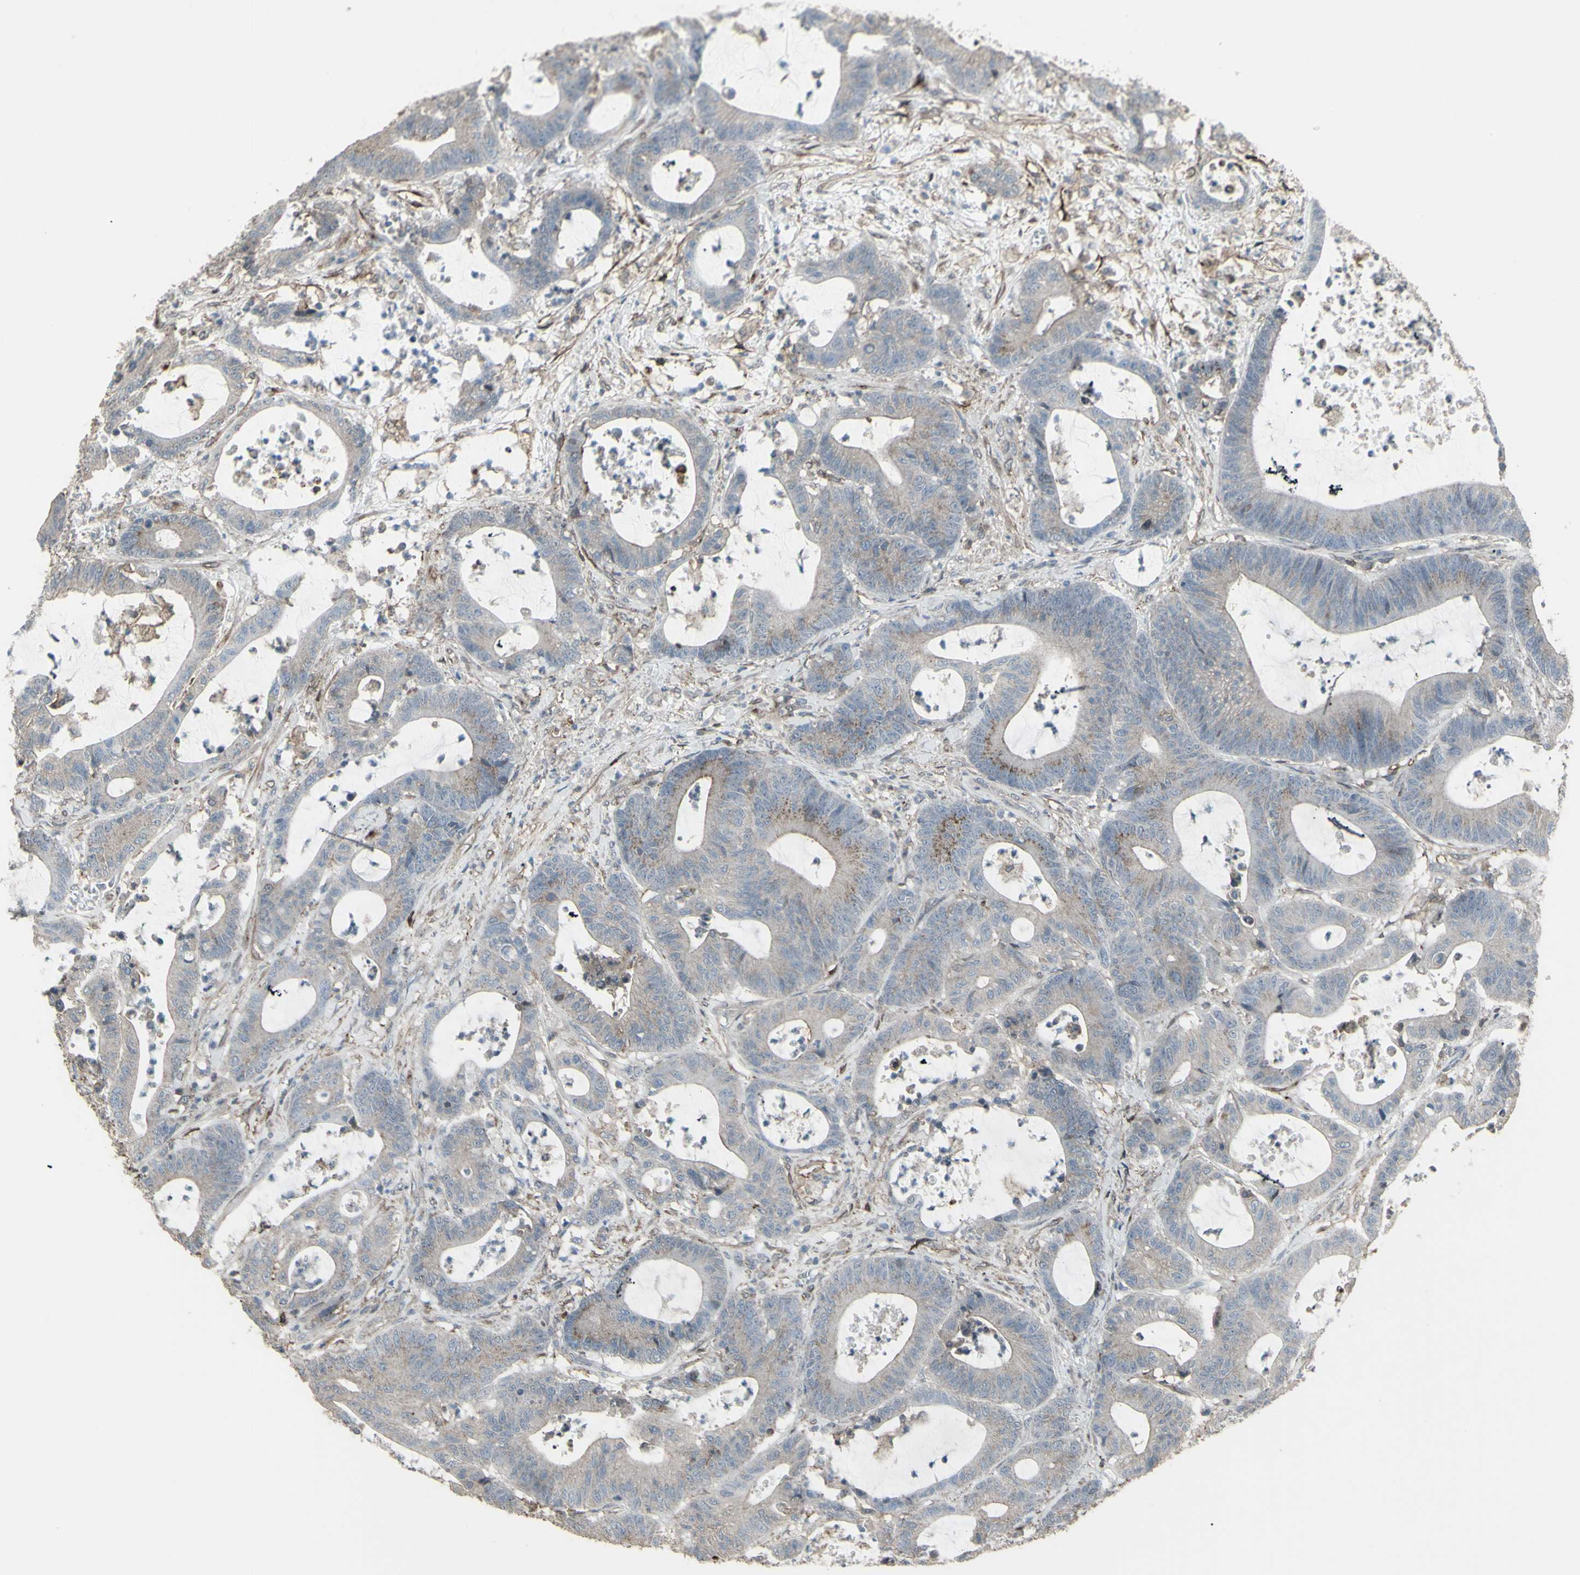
{"staining": {"intensity": "moderate", "quantity": "<25%", "location": "cytoplasmic/membranous"}, "tissue": "colorectal cancer", "cell_type": "Tumor cells", "image_type": "cancer", "snomed": [{"axis": "morphology", "description": "Adenocarcinoma, NOS"}, {"axis": "topography", "description": "Colon"}], "caption": "High-power microscopy captured an IHC micrograph of colorectal cancer, revealing moderate cytoplasmic/membranous expression in about <25% of tumor cells.", "gene": "SMO", "patient": {"sex": "female", "age": 84}}